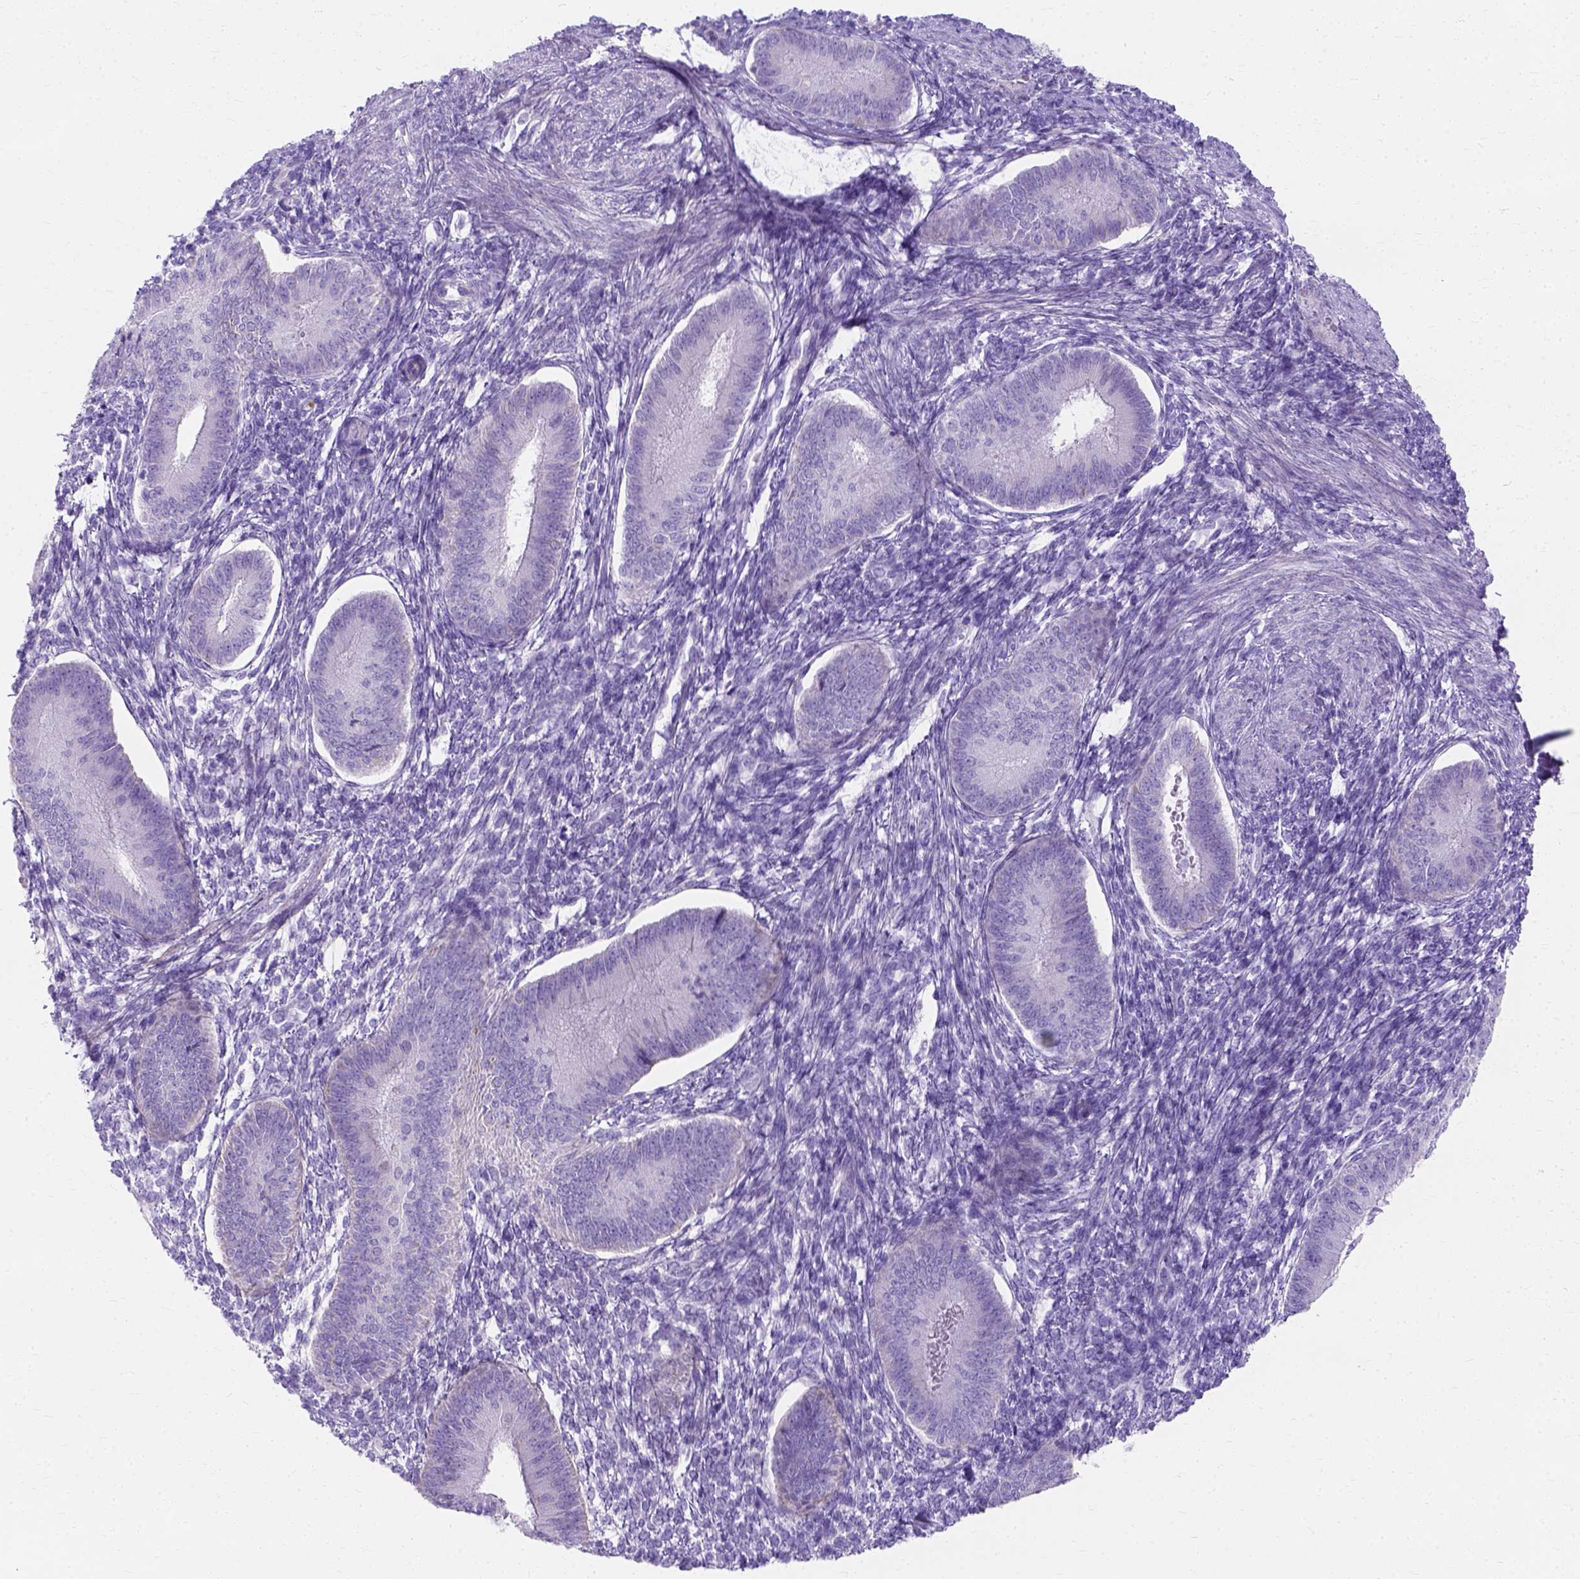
{"staining": {"intensity": "negative", "quantity": "none", "location": "none"}, "tissue": "endometrium", "cell_type": "Cells in endometrial stroma", "image_type": "normal", "snomed": [{"axis": "morphology", "description": "Normal tissue, NOS"}, {"axis": "topography", "description": "Endometrium"}], "caption": "The histopathology image reveals no staining of cells in endometrial stroma in benign endometrium. The staining was performed using DAB (3,3'-diaminobenzidine) to visualize the protein expression in brown, while the nuclei were stained in blue with hematoxylin (Magnification: 20x).", "gene": "MYH15", "patient": {"sex": "female", "age": 39}}